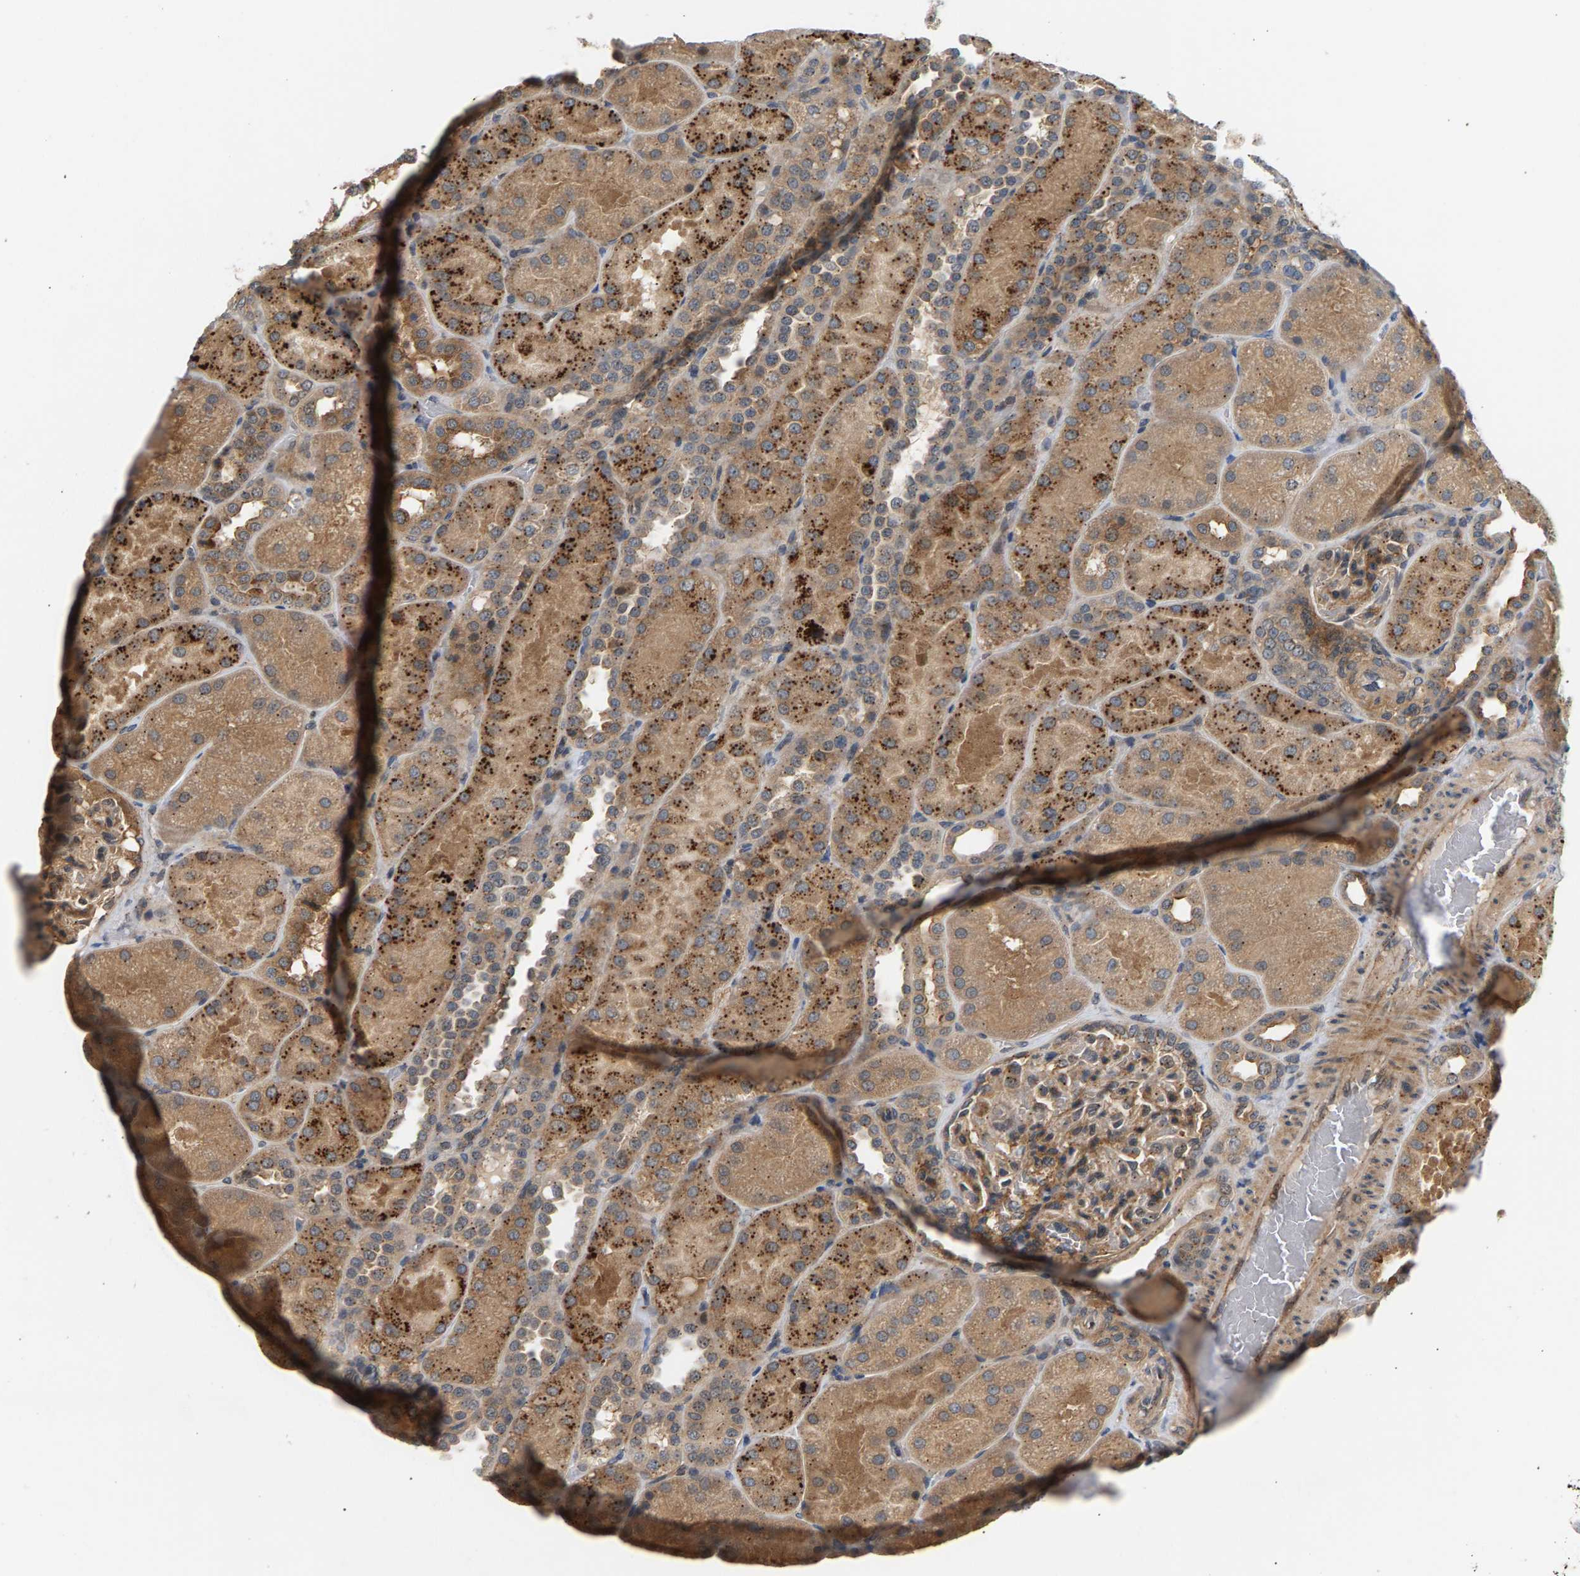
{"staining": {"intensity": "moderate", "quantity": ">75%", "location": "cytoplasmic/membranous"}, "tissue": "kidney", "cell_type": "Cells in glomeruli", "image_type": "normal", "snomed": [{"axis": "morphology", "description": "Normal tissue, NOS"}, {"axis": "topography", "description": "Kidney"}], "caption": "This is a photomicrograph of IHC staining of normal kidney, which shows moderate positivity in the cytoplasmic/membranous of cells in glomeruli.", "gene": "MAP2K5", "patient": {"sex": "male", "age": 28}}